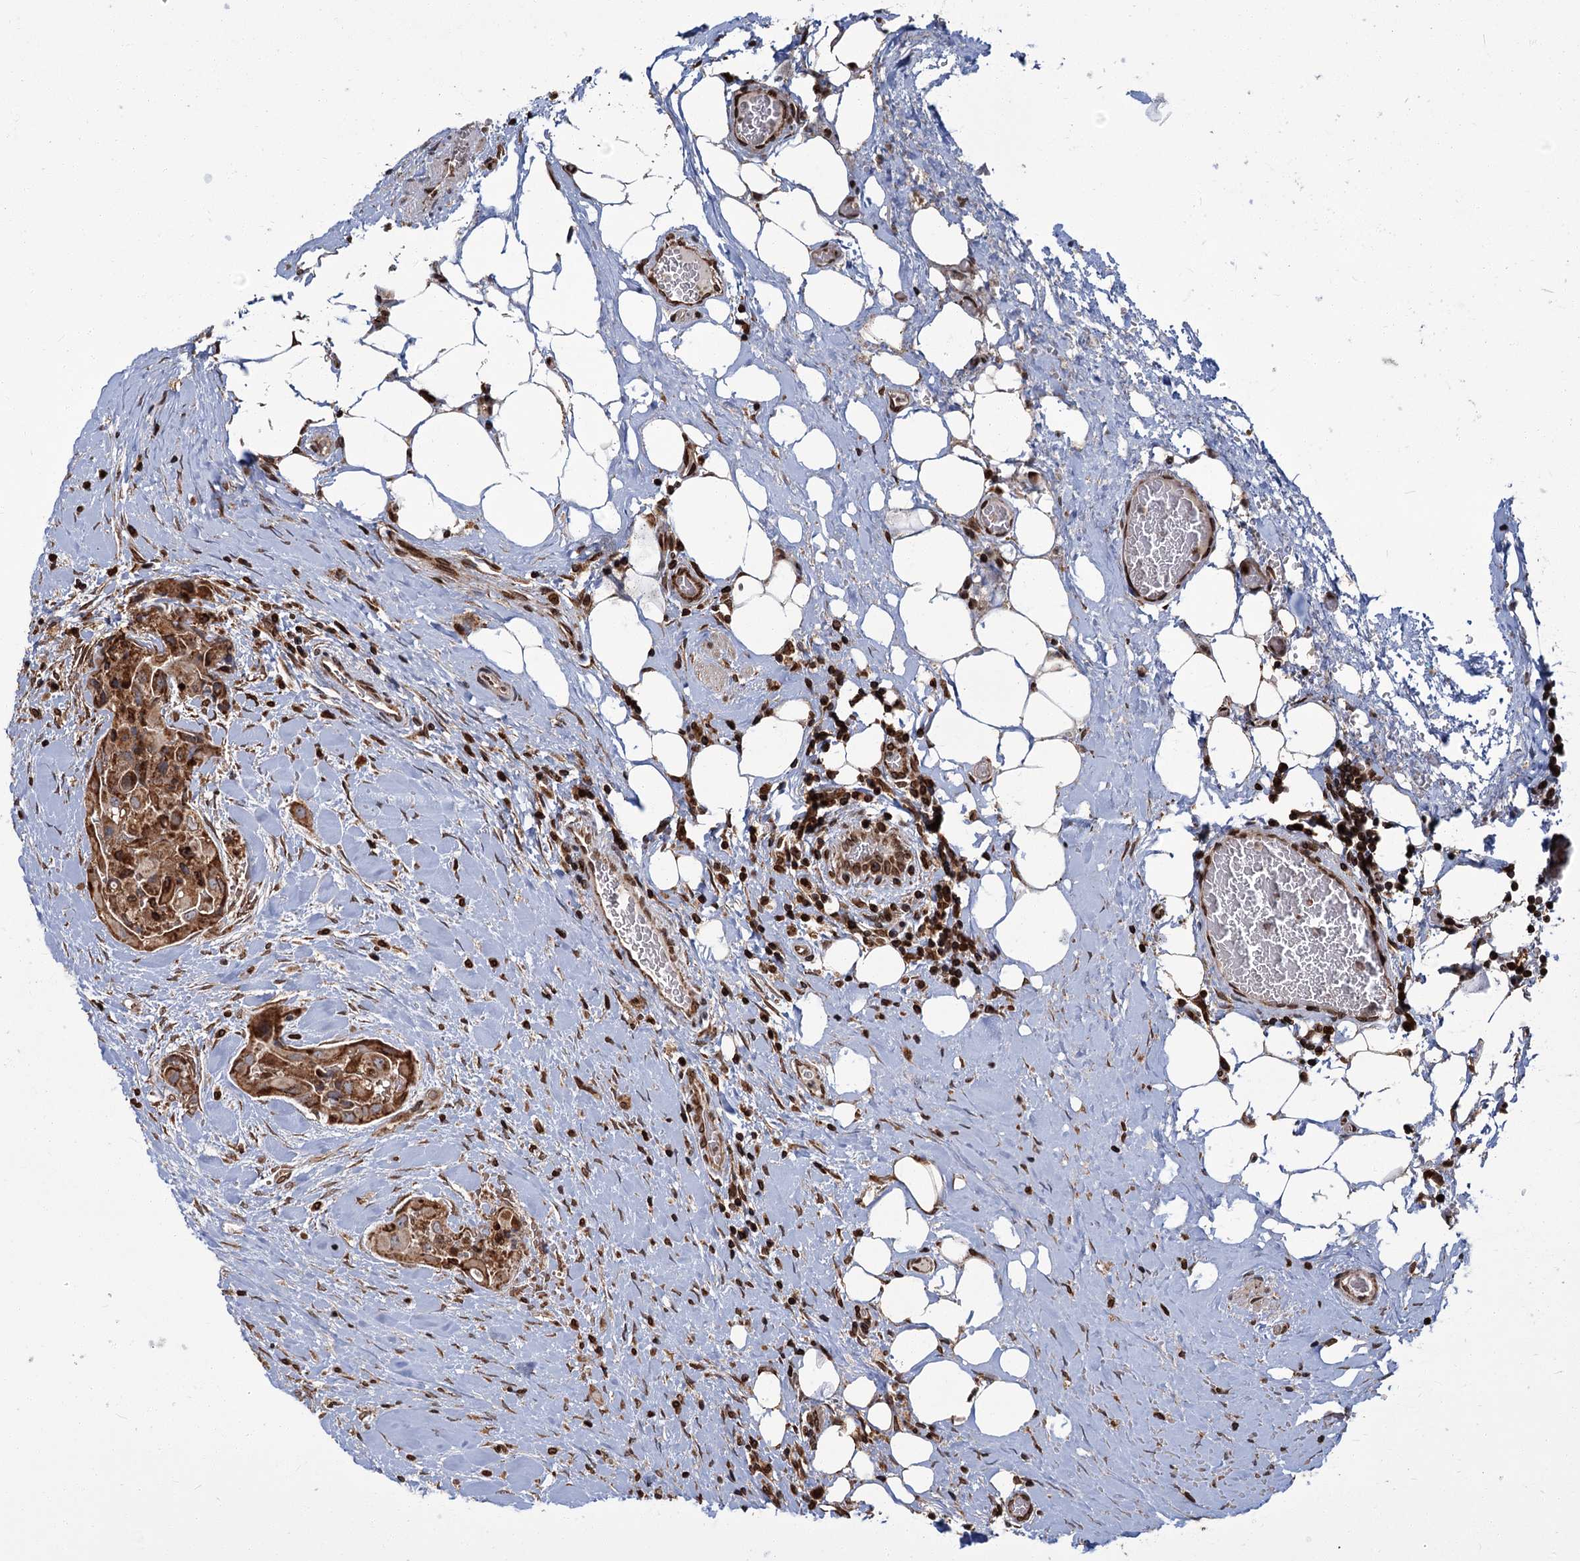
{"staining": {"intensity": "moderate", "quantity": ">75%", "location": "cytoplasmic/membranous"}, "tissue": "thyroid cancer", "cell_type": "Tumor cells", "image_type": "cancer", "snomed": [{"axis": "morphology", "description": "Papillary adenocarcinoma, NOS"}, {"axis": "topography", "description": "Thyroid gland"}], "caption": "This photomicrograph demonstrates IHC staining of thyroid papillary adenocarcinoma, with medium moderate cytoplasmic/membranous positivity in about >75% of tumor cells.", "gene": "CFAP46", "patient": {"sex": "female", "age": 59}}